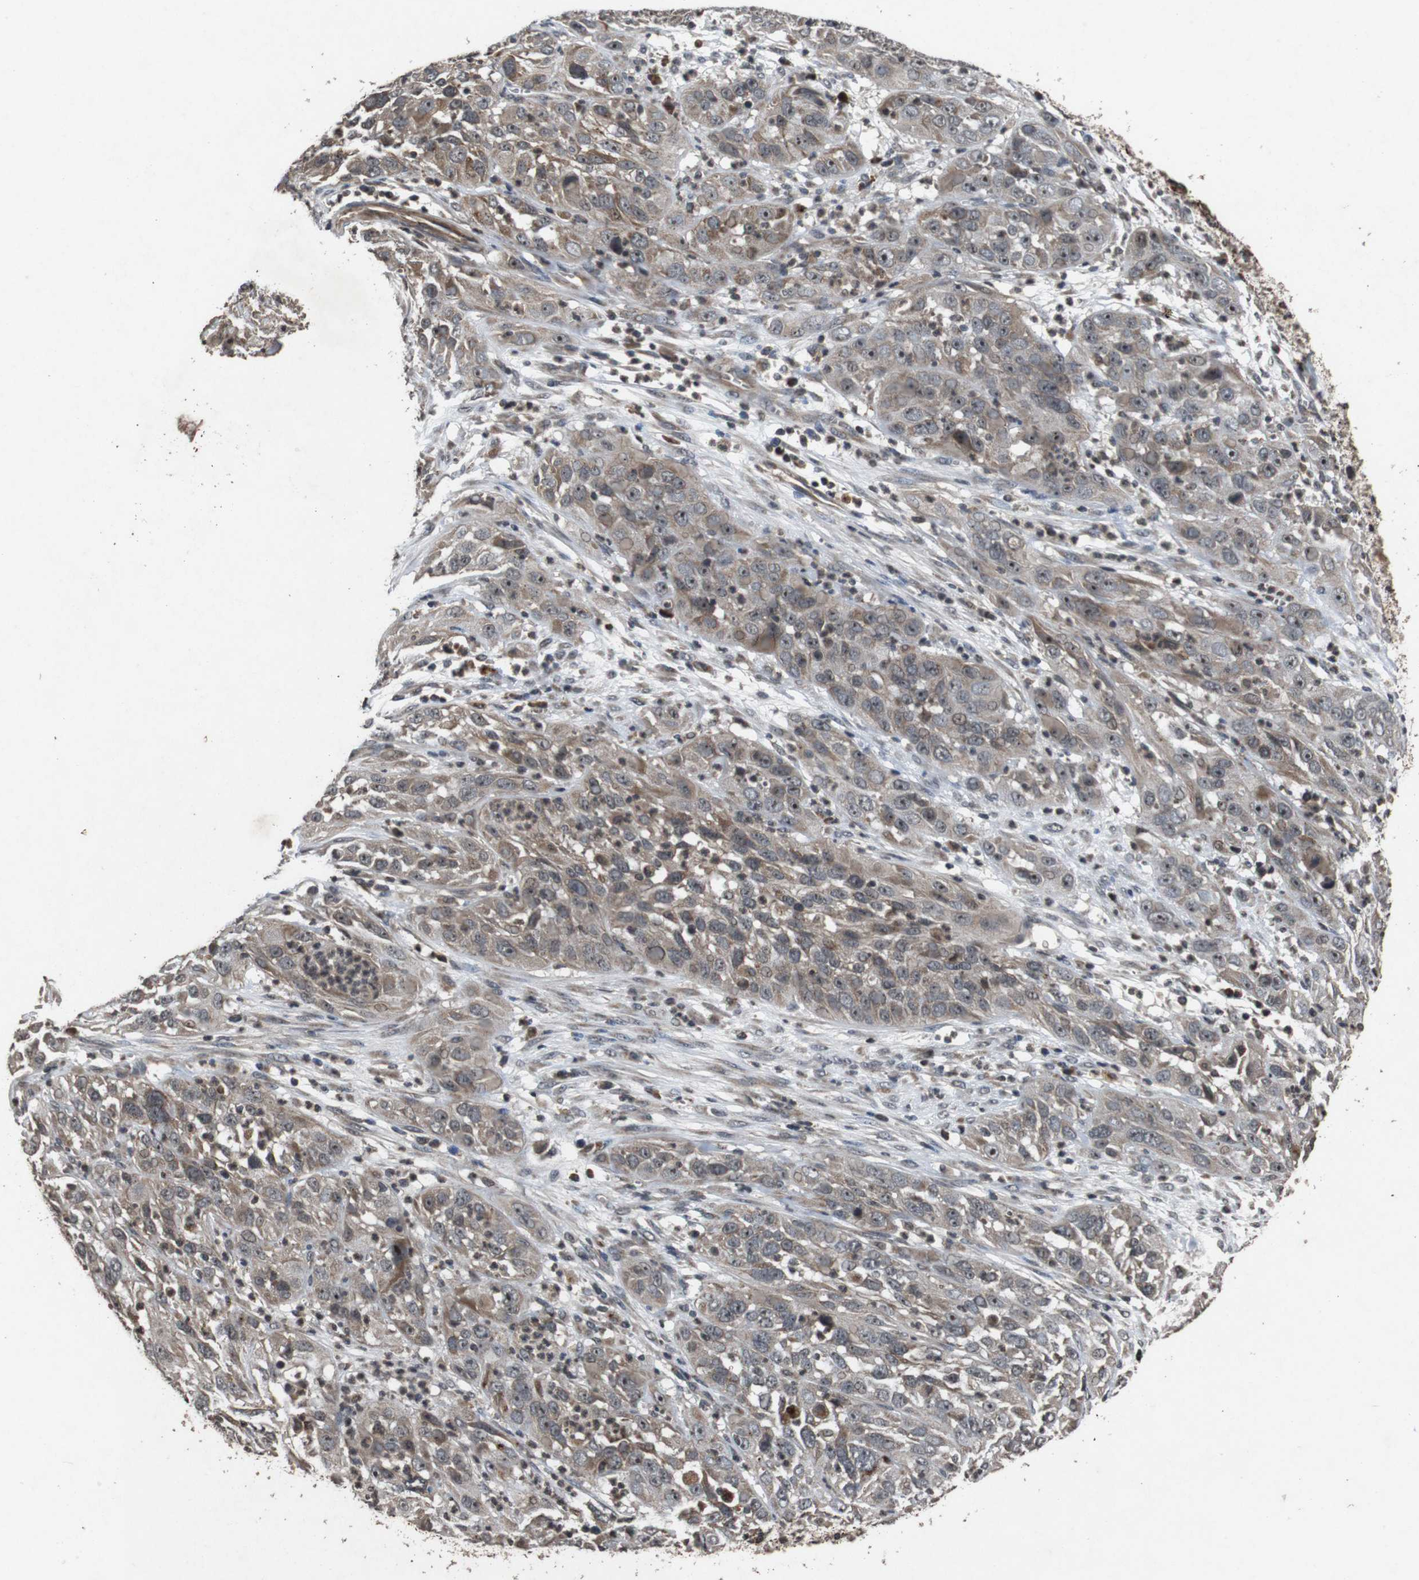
{"staining": {"intensity": "moderate", "quantity": "25%-75%", "location": "cytoplasmic/membranous,nuclear"}, "tissue": "cervical cancer", "cell_type": "Tumor cells", "image_type": "cancer", "snomed": [{"axis": "morphology", "description": "Squamous cell carcinoma, NOS"}, {"axis": "topography", "description": "Cervix"}], "caption": "Immunohistochemistry (IHC) histopathology image of neoplastic tissue: cervical squamous cell carcinoma stained using immunohistochemistry exhibits medium levels of moderate protein expression localized specifically in the cytoplasmic/membranous and nuclear of tumor cells, appearing as a cytoplasmic/membranous and nuclear brown color.", "gene": "SORL1", "patient": {"sex": "female", "age": 32}}